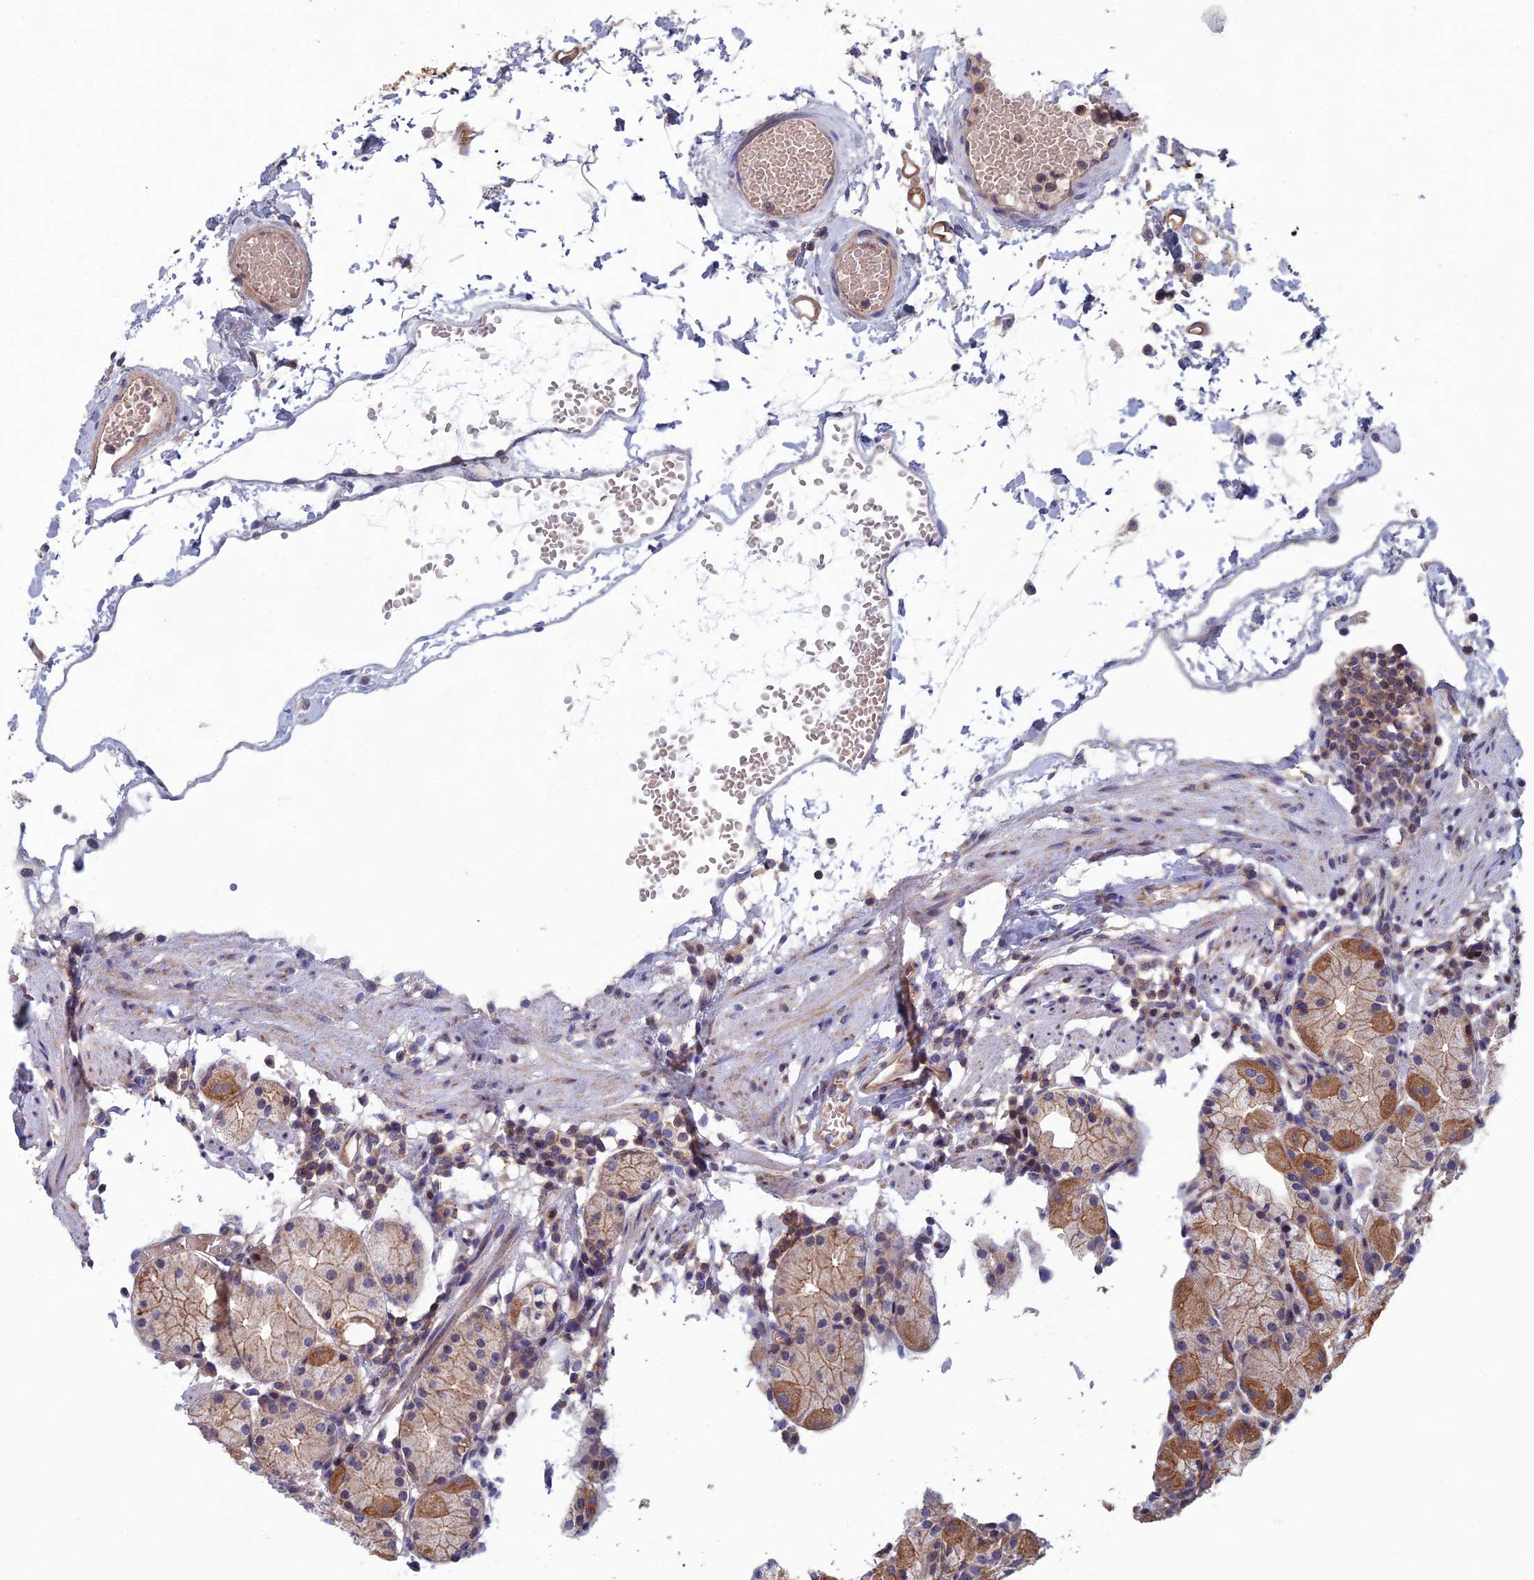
{"staining": {"intensity": "moderate", "quantity": ">75%", "location": "cytoplasmic/membranous"}, "tissue": "stomach", "cell_type": "Glandular cells", "image_type": "normal", "snomed": [{"axis": "morphology", "description": "Normal tissue, NOS"}, {"axis": "topography", "description": "Stomach"}, {"axis": "topography", "description": "Stomach, lower"}], "caption": "Immunohistochemical staining of unremarkable stomach reveals medium levels of moderate cytoplasmic/membranous positivity in about >75% of glandular cells. (Stains: DAB in brown, nuclei in blue, Microscopy: brightfield microscopy at high magnification).", "gene": "USP37", "patient": {"sex": "female", "age": 75}}